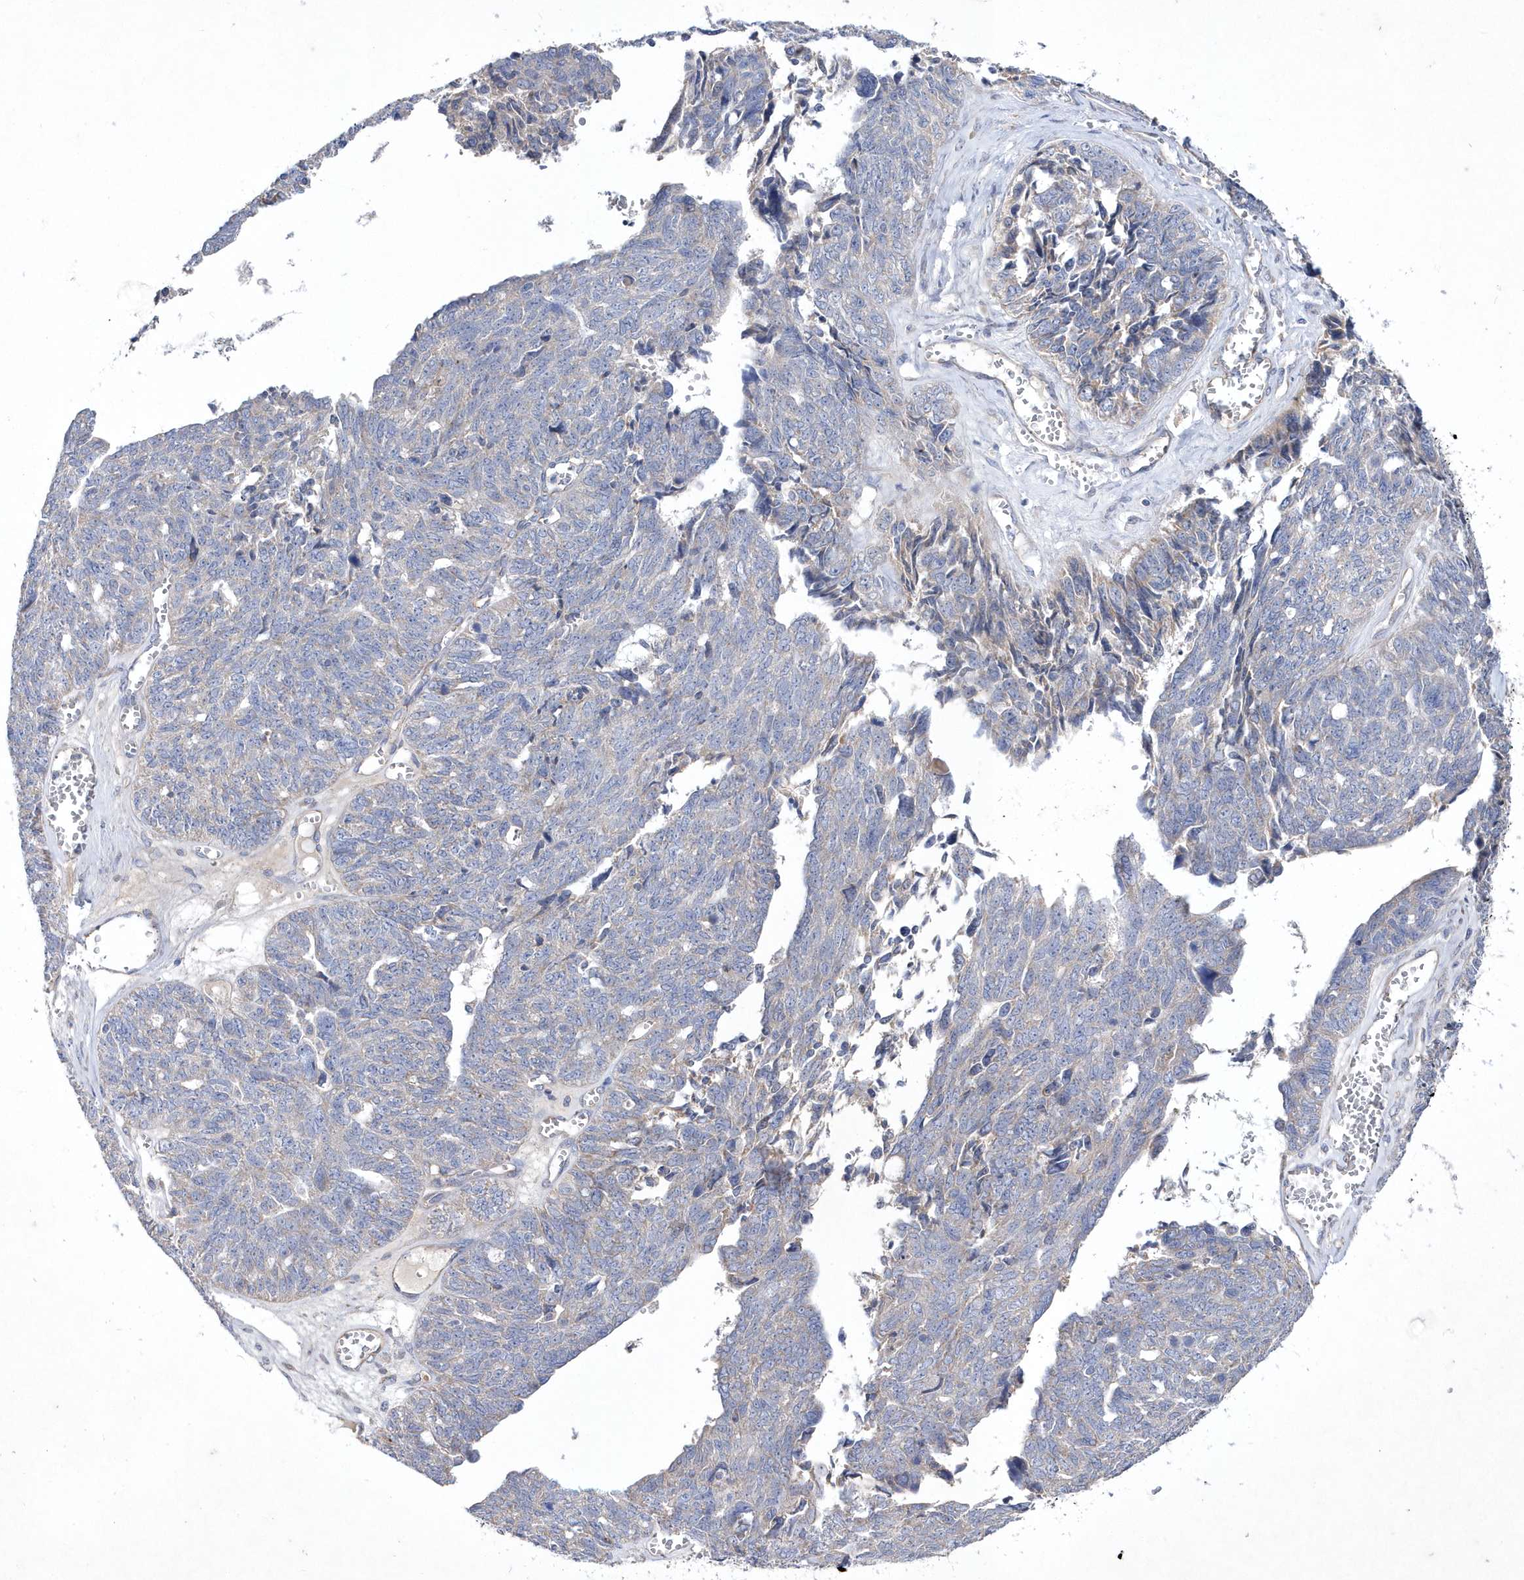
{"staining": {"intensity": "weak", "quantity": "<25%", "location": "cytoplasmic/membranous"}, "tissue": "ovarian cancer", "cell_type": "Tumor cells", "image_type": "cancer", "snomed": [{"axis": "morphology", "description": "Cystadenocarcinoma, serous, NOS"}, {"axis": "topography", "description": "Ovary"}], "caption": "High magnification brightfield microscopy of ovarian serous cystadenocarcinoma stained with DAB (3,3'-diaminobenzidine) (brown) and counterstained with hematoxylin (blue): tumor cells show no significant positivity.", "gene": "METTL8", "patient": {"sex": "female", "age": 79}}